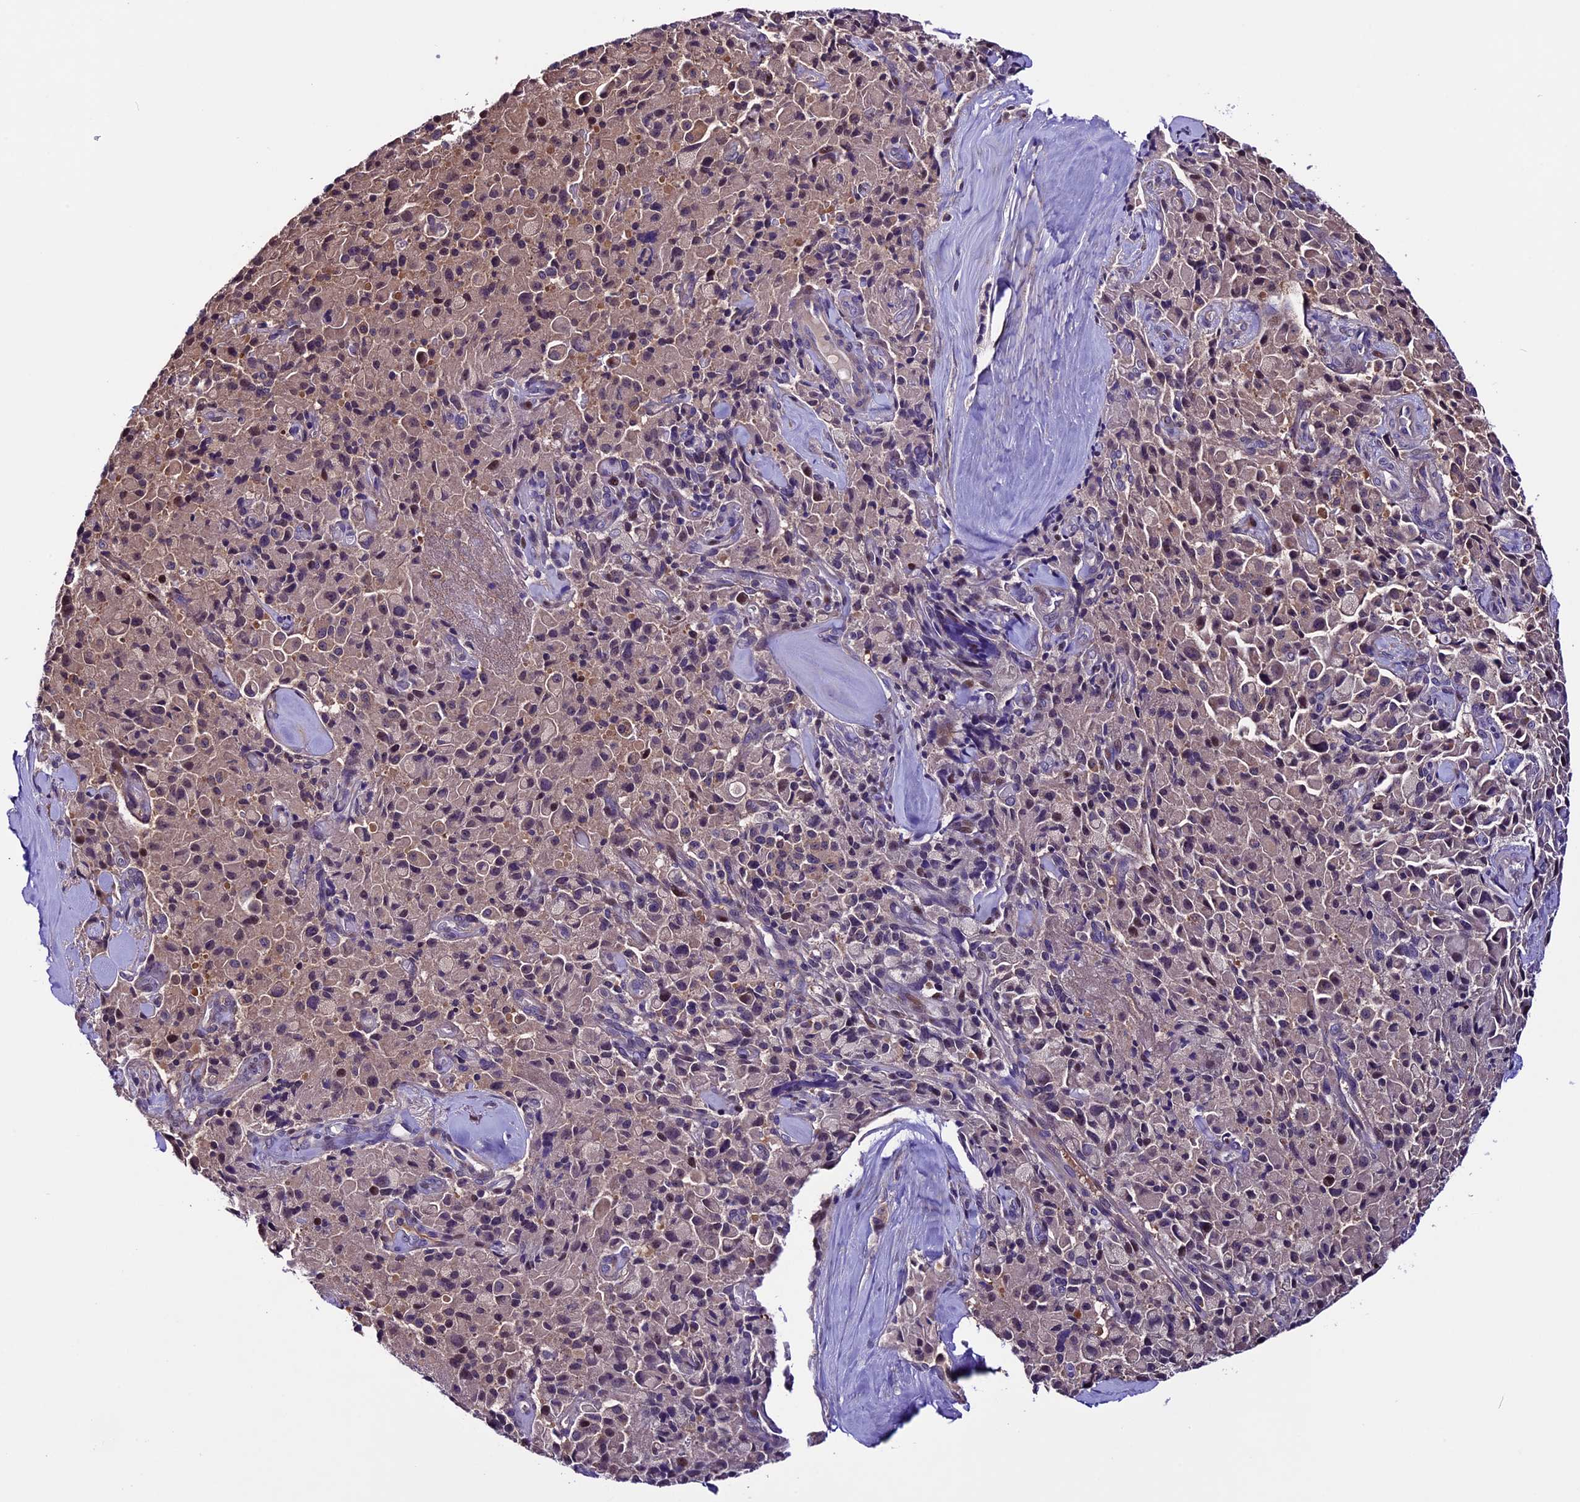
{"staining": {"intensity": "weak", "quantity": ">75%", "location": "cytoplasmic/membranous"}, "tissue": "pancreatic cancer", "cell_type": "Tumor cells", "image_type": "cancer", "snomed": [{"axis": "morphology", "description": "Adenocarcinoma, NOS"}, {"axis": "topography", "description": "Pancreas"}], "caption": "Immunohistochemical staining of human adenocarcinoma (pancreatic) displays weak cytoplasmic/membranous protein staining in about >75% of tumor cells.", "gene": "XKR7", "patient": {"sex": "male", "age": 65}}